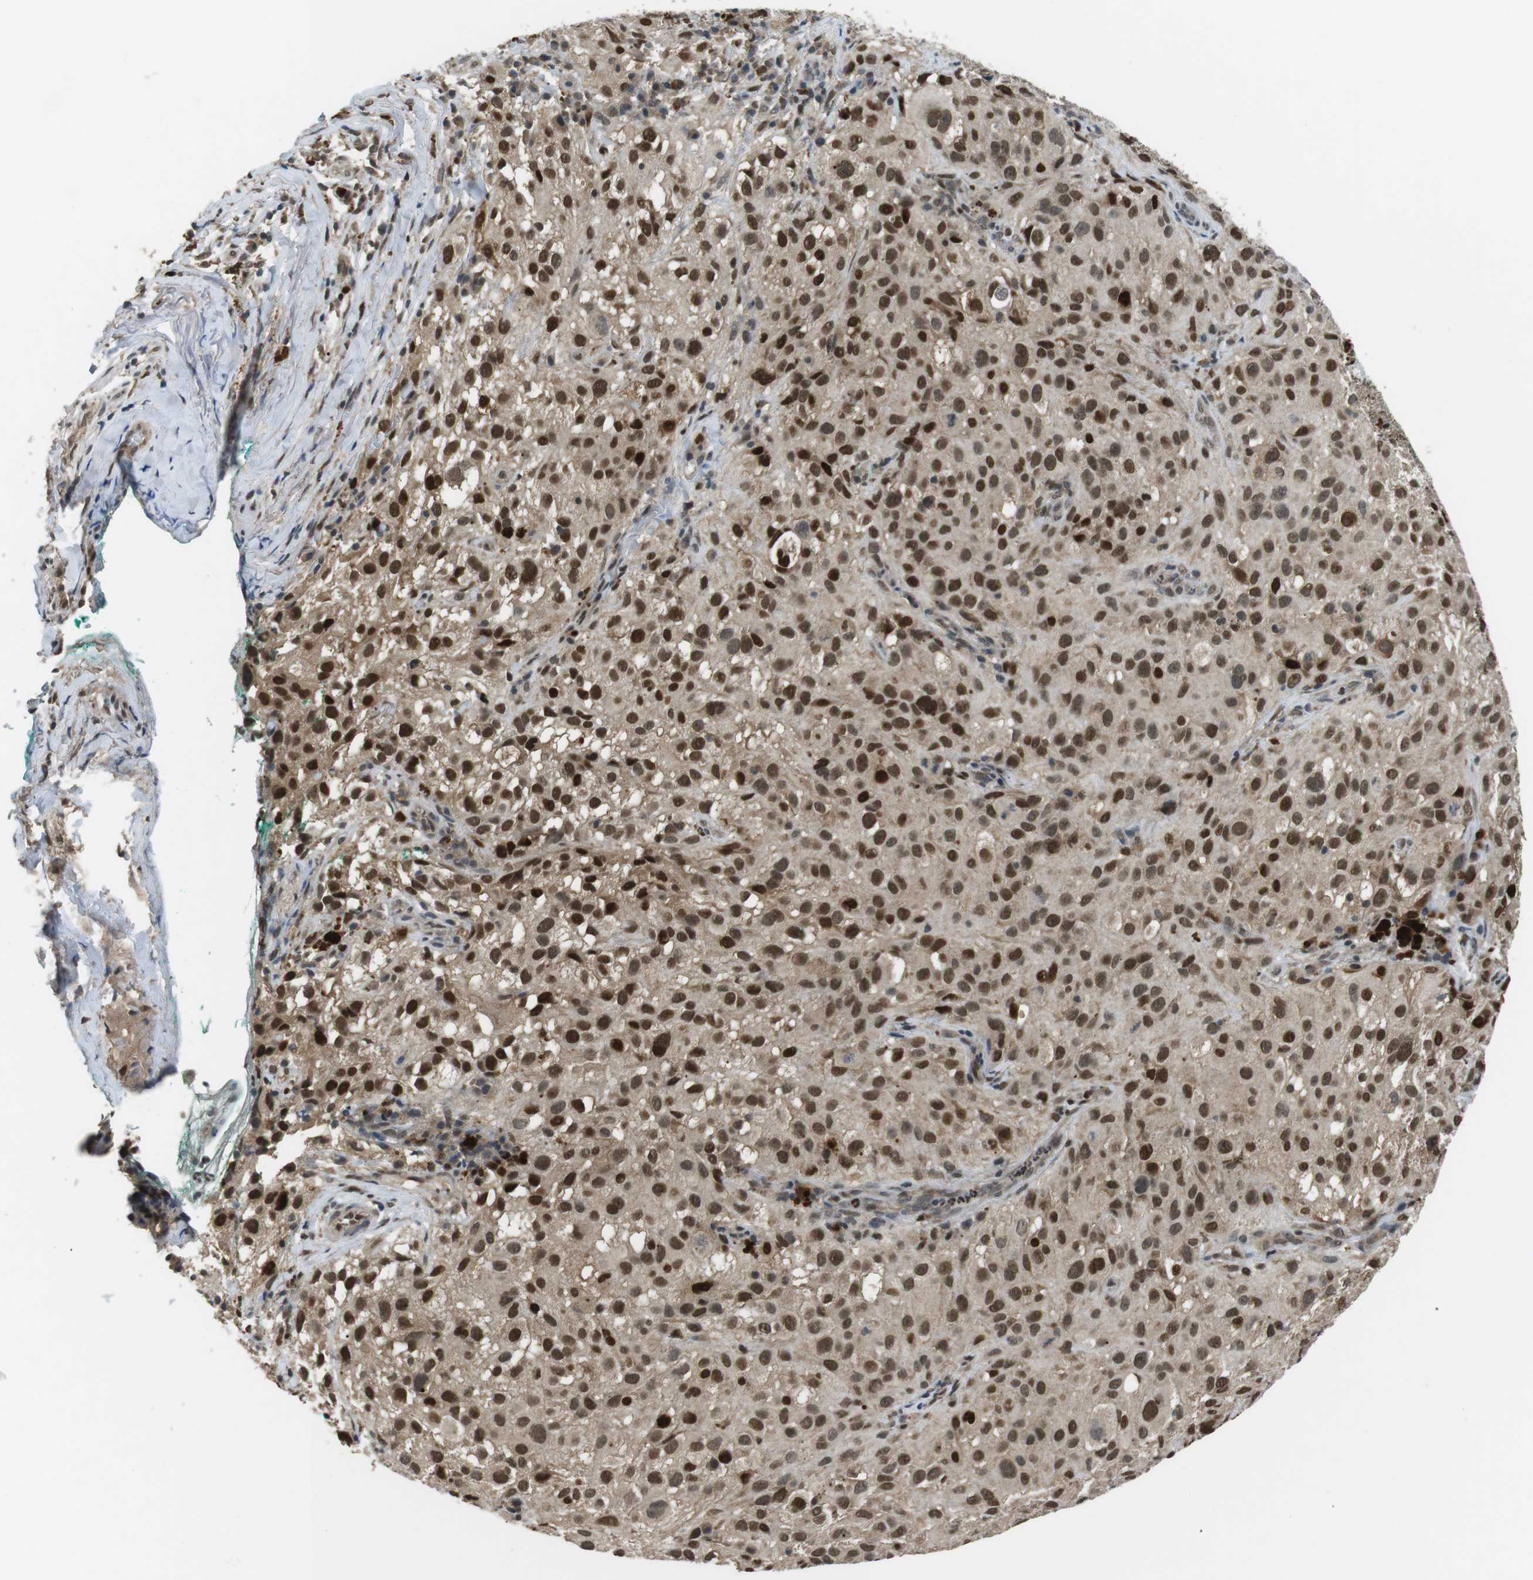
{"staining": {"intensity": "strong", "quantity": ">75%", "location": "nuclear"}, "tissue": "melanoma", "cell_type": "Tumor cells", "image_type": "cancer", "snomed": [{"axis": "morphology", "description": "Necrosis, NOS"}, {"axis": "morphology", "description": "Malignant melanoma, NOS"}, {"axis": "topography", "description": "Skin"}], "caption": "Strong nuclear protein positivity is identified in approximately >75% of tumor cells in malignant melanoma. (IHC, brightfield microscopy, high magnification).", "gene": "ORAI3", "patient": {"sex": "female", "age": 87}}